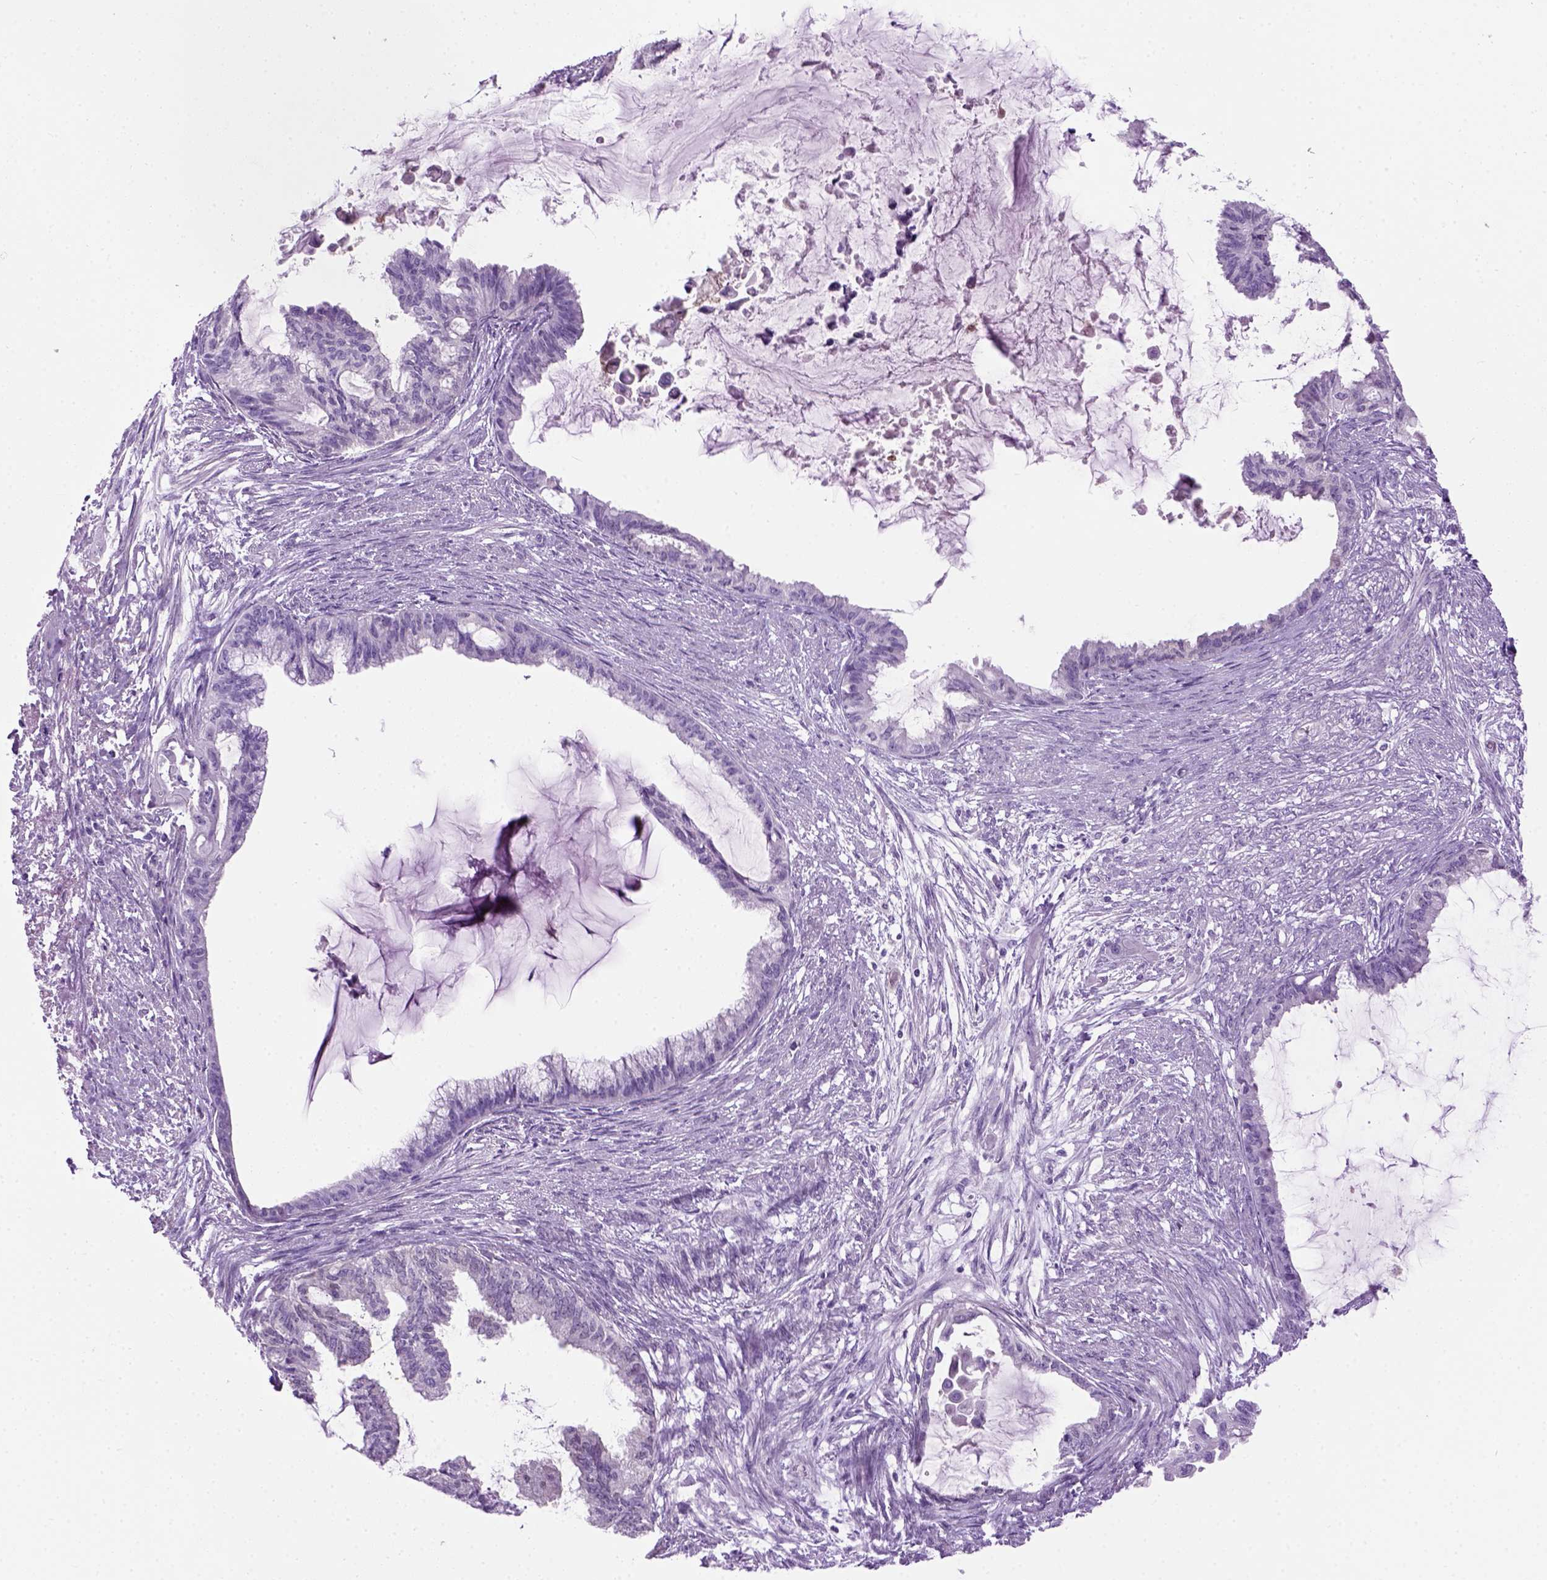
{"staining": {"intensity": "negative", "quantity": "none", "location": "none"}, "tissue": "endometrial cancer", "cell_type": "Tumor cells", "image_type": "cancer", "snomed": [{"axis": "morphology", "description": "Adenocarcinoma, NOS"}, {"axis": "topography", "description": "Endometrium"}], "caption": "Protein analysis of endometrial adenocarcinoma shows no significant expression in tumor cells.", "gene": "GABRB2", "patient": {"sex": "female", "age": 86}}